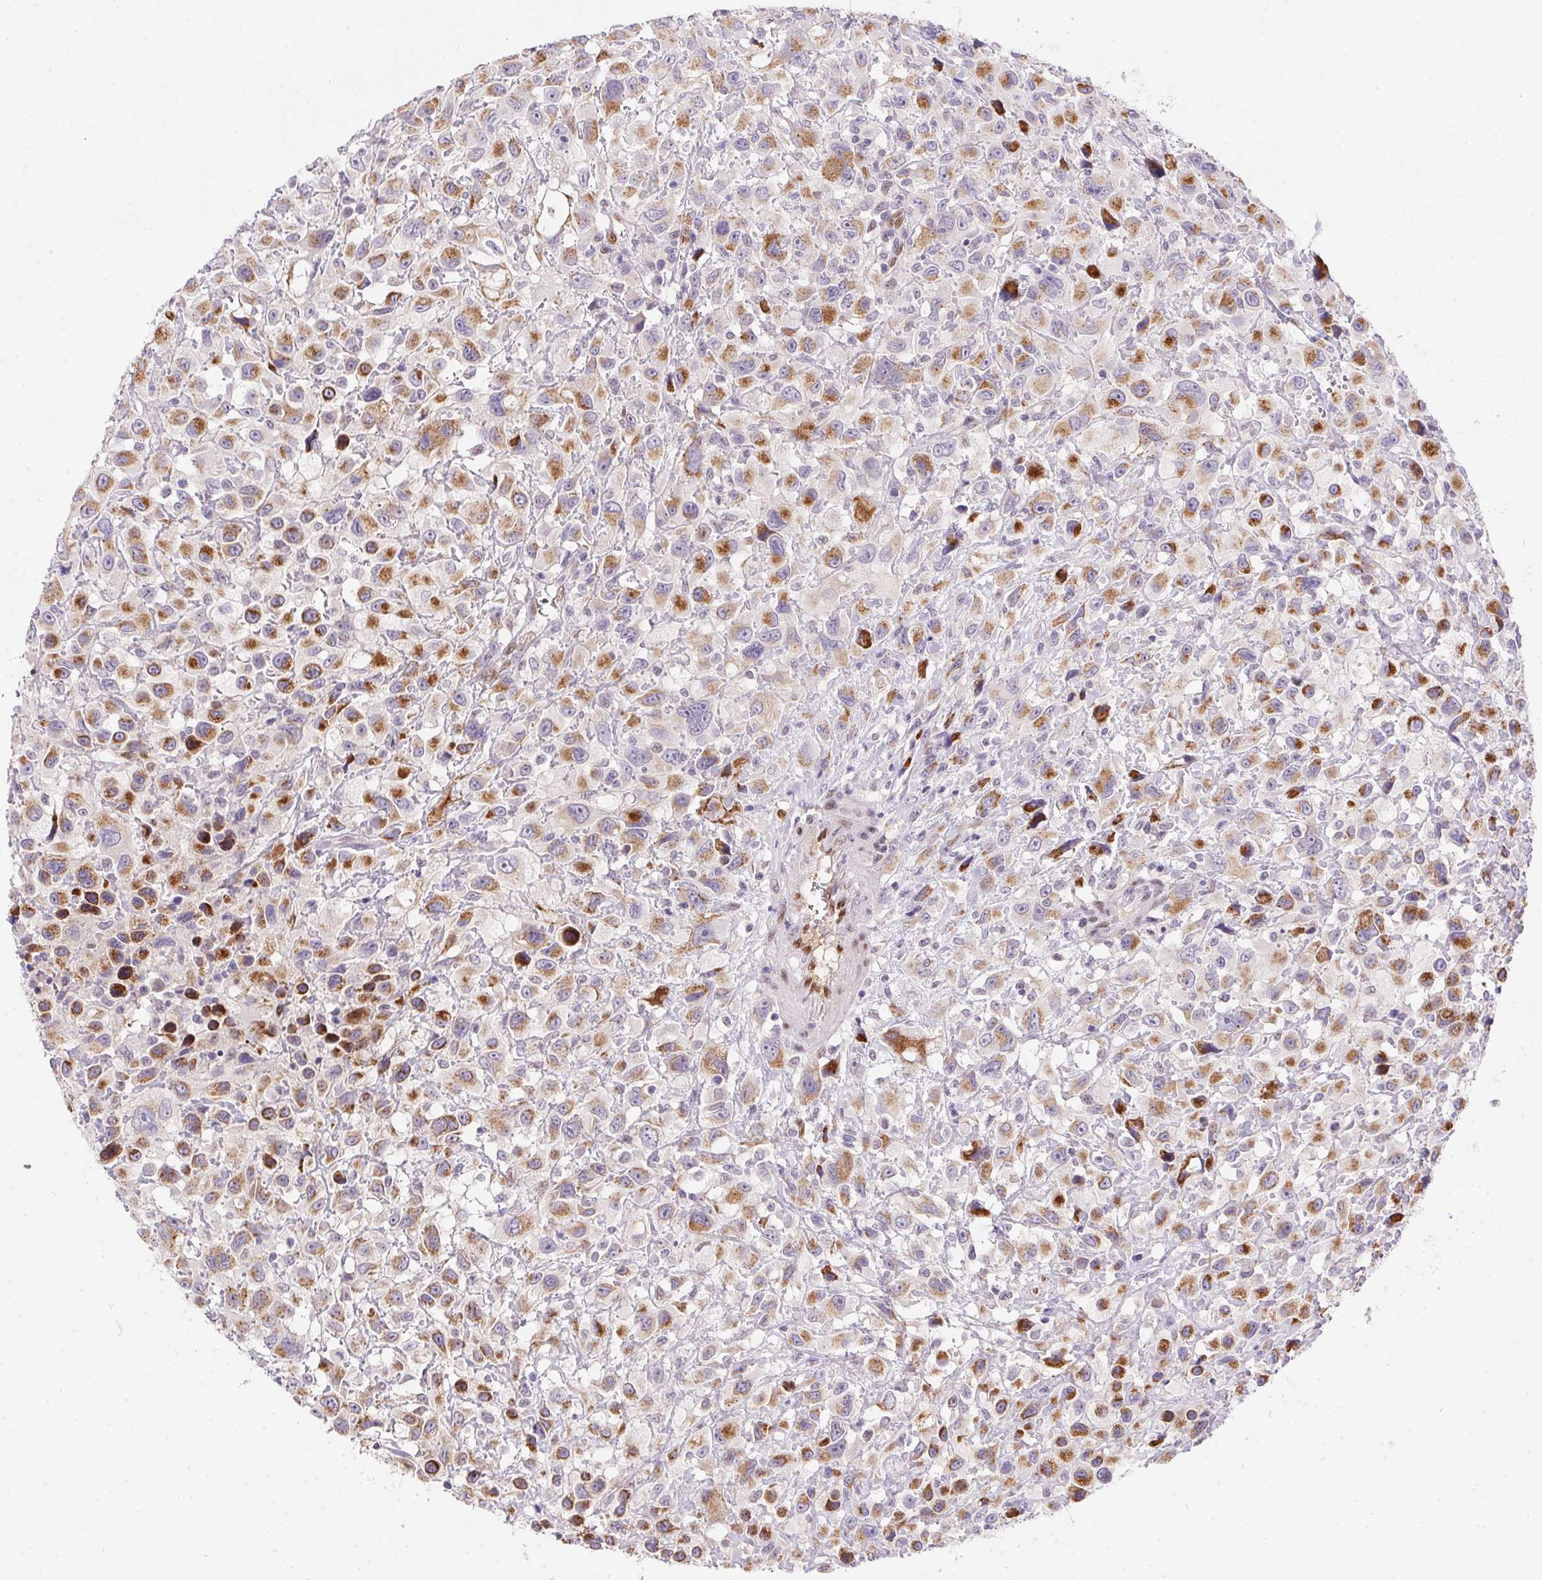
{"staining": {"intensity": "moderate", "quantity": "25%-75%", "location": "cytoplasmic/membranous"}, "tissue": "head and neck cancer", "cell_type": "Tumor cells", "image_type": "cancer", "snomed": [{"axis": "morphology", "description": "Squamous cell carcinoma, NOS"}, {"axis": "morphology", "description": "Squamous cell carcinoma, metastatic, NOS"}, {"axis": "topography", "description": "Oral tissue"}, {"axis": "topography", "description": "Head-Neck"}], "caption": "Human head and neck cancer stained with a protein marker reveals moderate staining in tumor cells.", "gene": "SP9", "patient": {"sex": "female", "age": 85}}